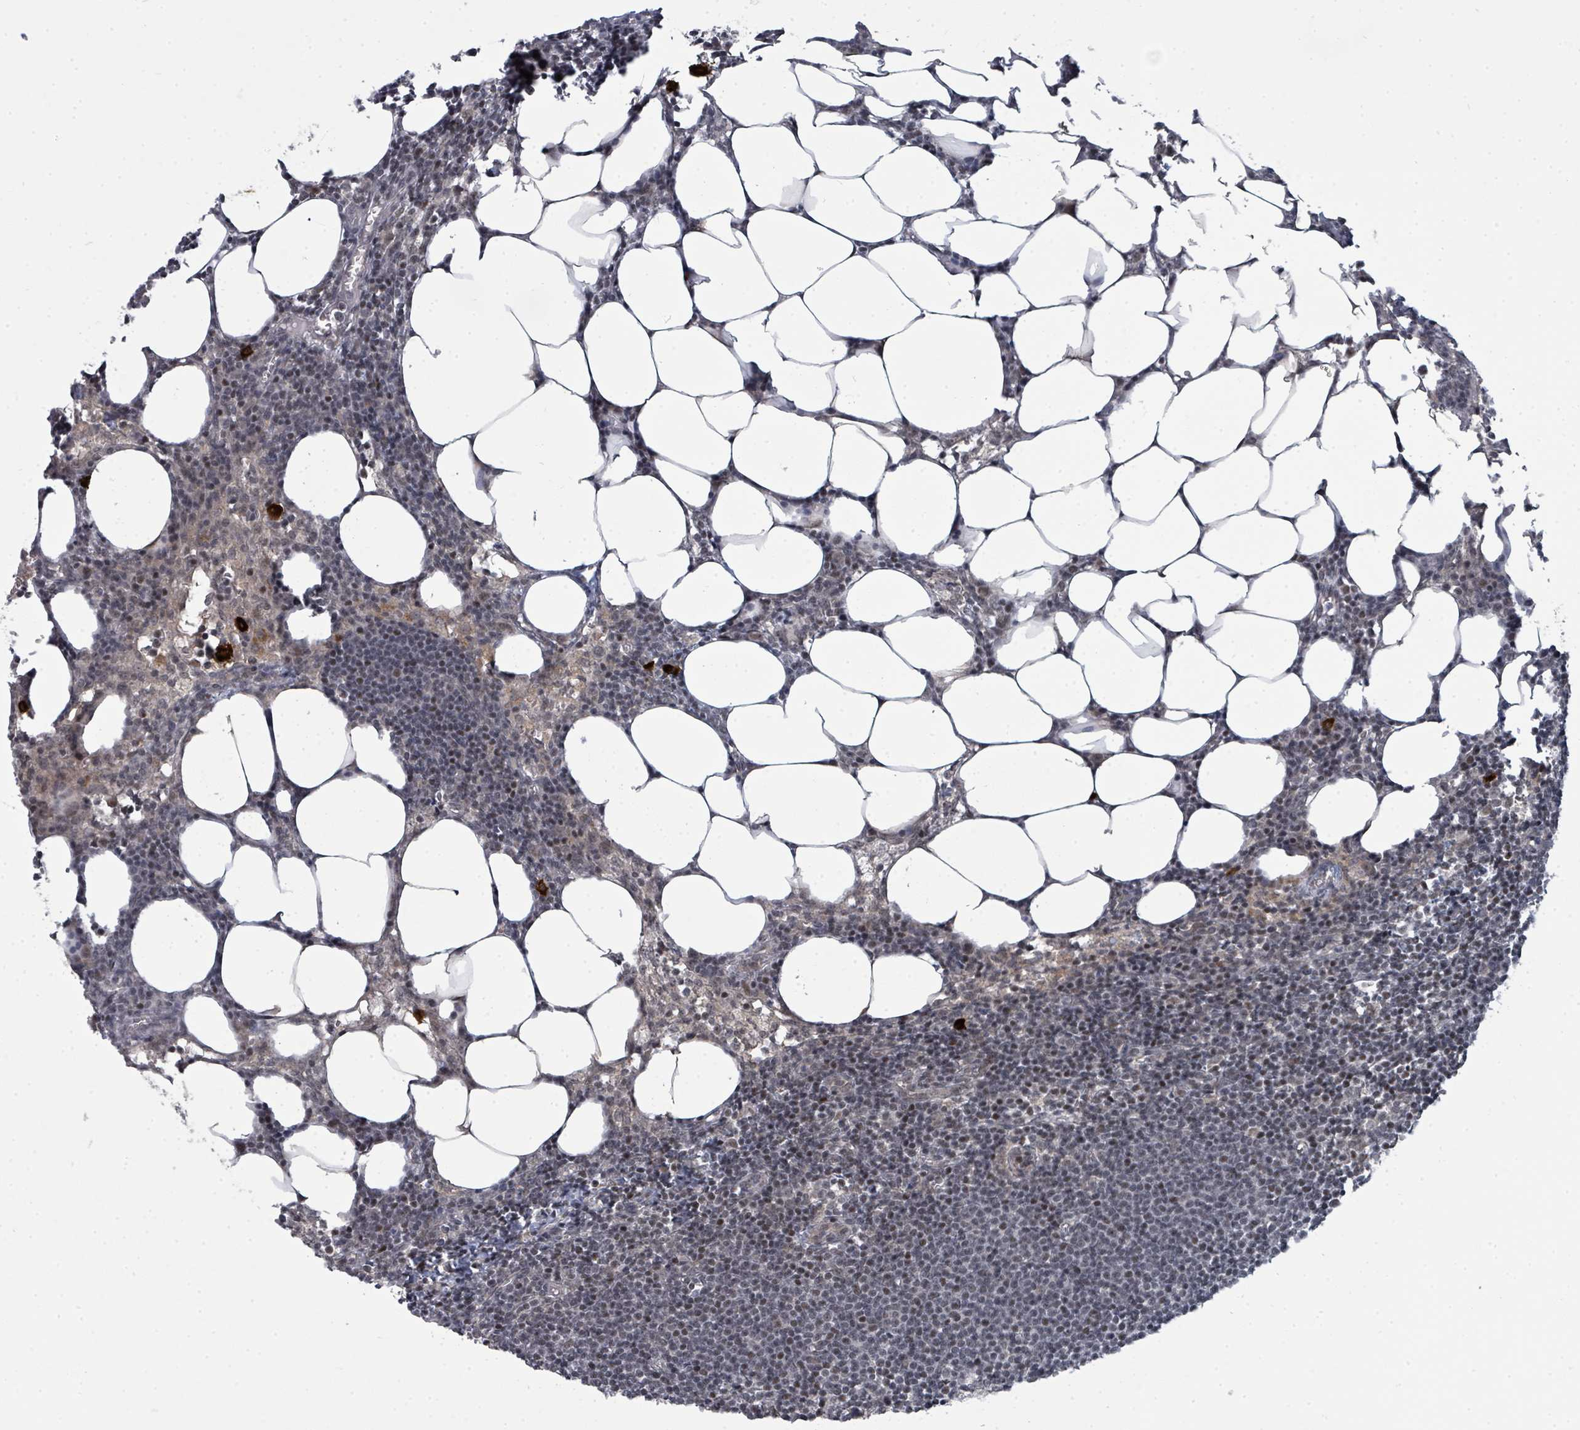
{"staining": {"intensity": "weak", "quantity": "25%-75%", "location": "nuclear"}, "tissue": "lymph node", "cell_type": "Germinal center cells", "image_type": "normal", "snomed": [{"axis": "morphology", "description": "Normal tissue, NOS"}, {"axis": "topography", "description": "Lymph node"}], "caption": "Weak nuclear positivity for a protein is identified in about 25%-75% of germinal center cells of unremarkable lymph node using immunohistochemistry.", "gene": "PSMG2", "patient": {"sex": "female", "age": 30}}